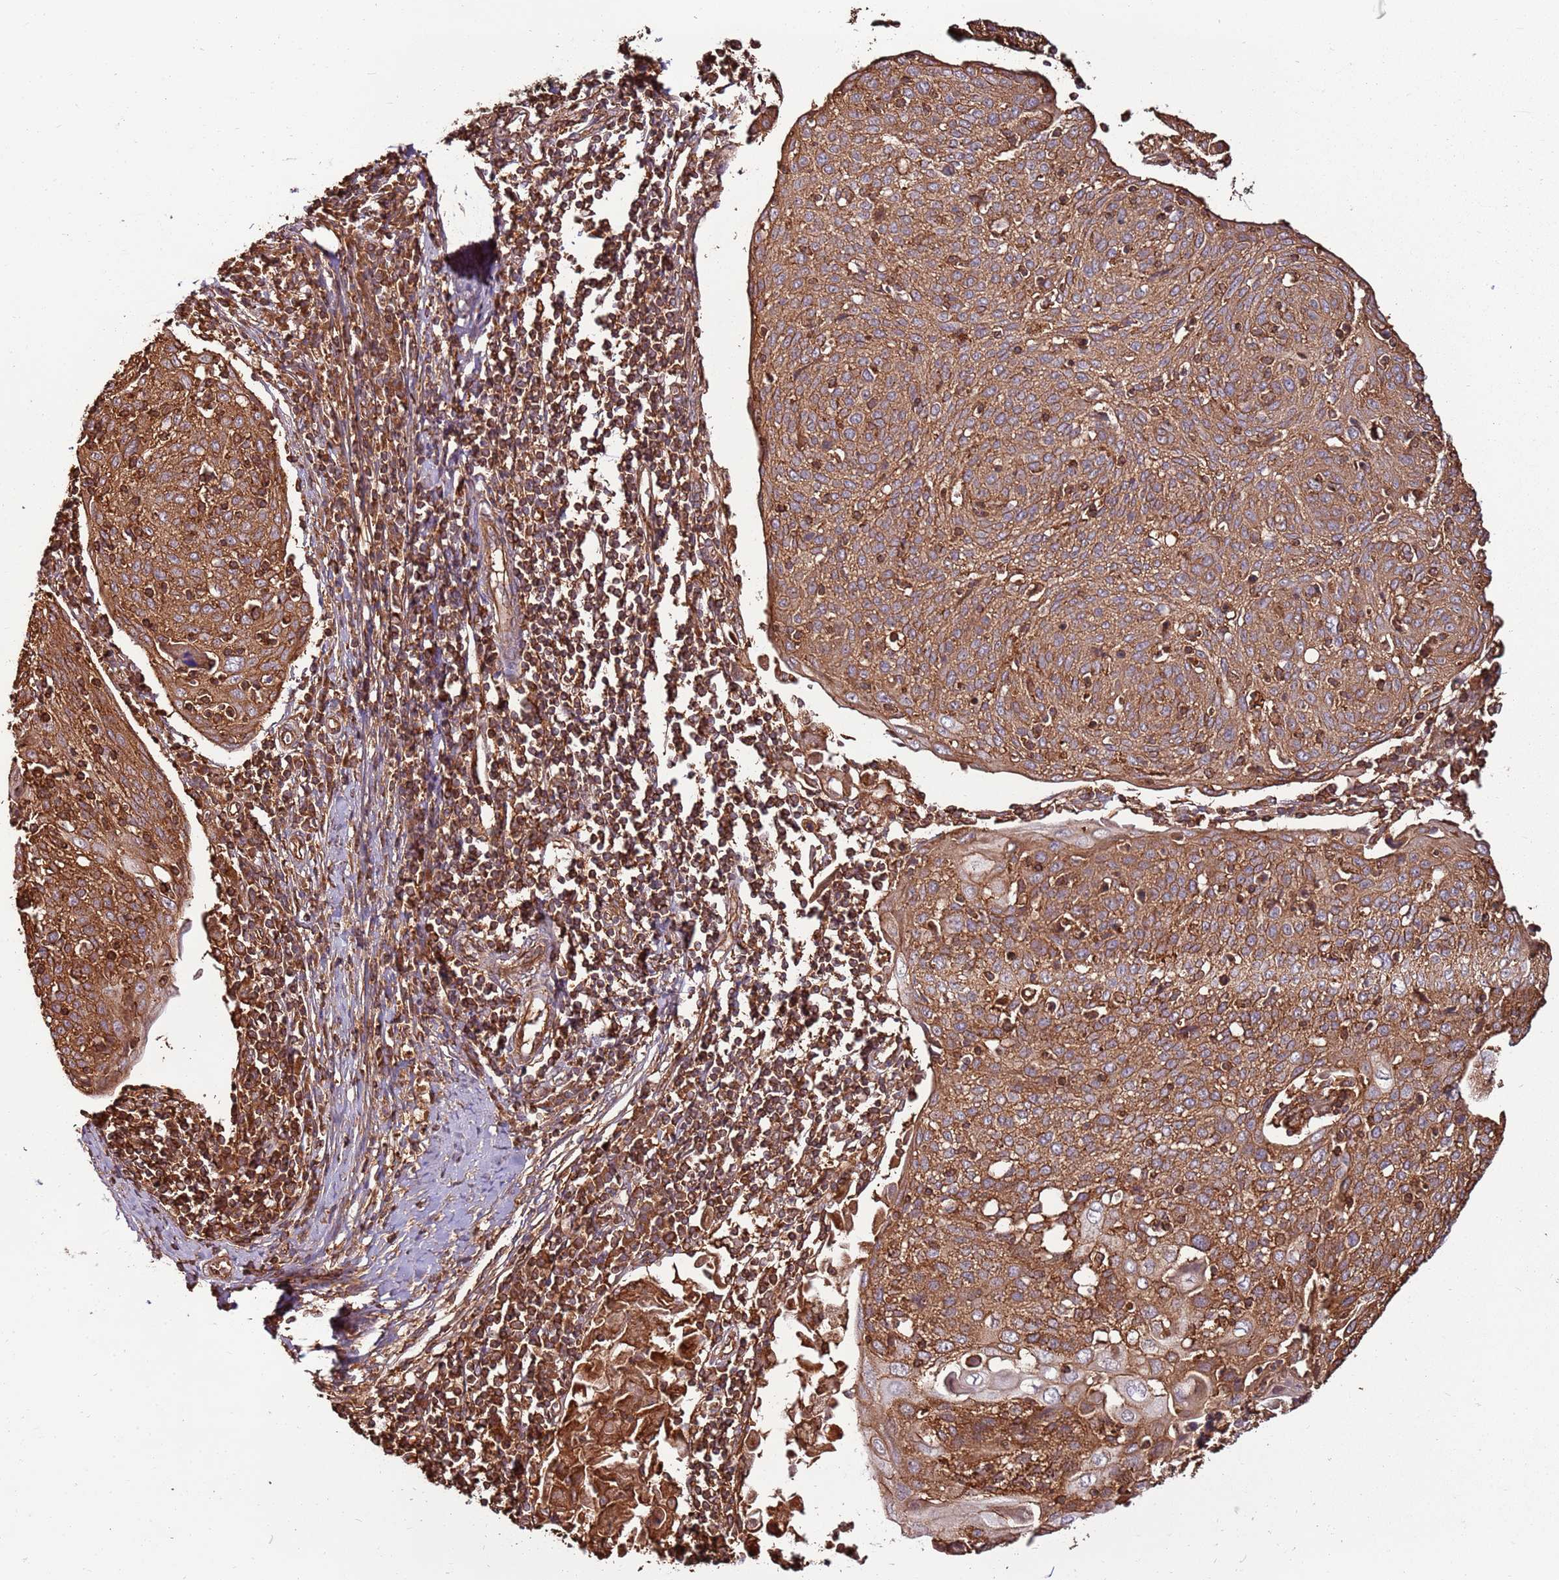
{"staining": {"intensity": "moderate", "quantity": ">75%", "location": "cytoplasmic/membranous"}, "tissue": "cervical cancer", "cell_type": "Tumor cells", "image_type": "cancer", "snomed": [{"axis": "morphology", "description": "Squamous cell carcinoma, NOS"}, {"axis": "topography", "description": "Cervix"}], "caption": "A high-resolution photomicrograph shows IHC staining of cervical cancer (squamous cell carcinoma), which exhibits moderate cytoplasmic/membranous expression in approximately >75% of tumor cells.", "gene": "ACVR2A", "patient": {"sex": "female", "age": 67}}